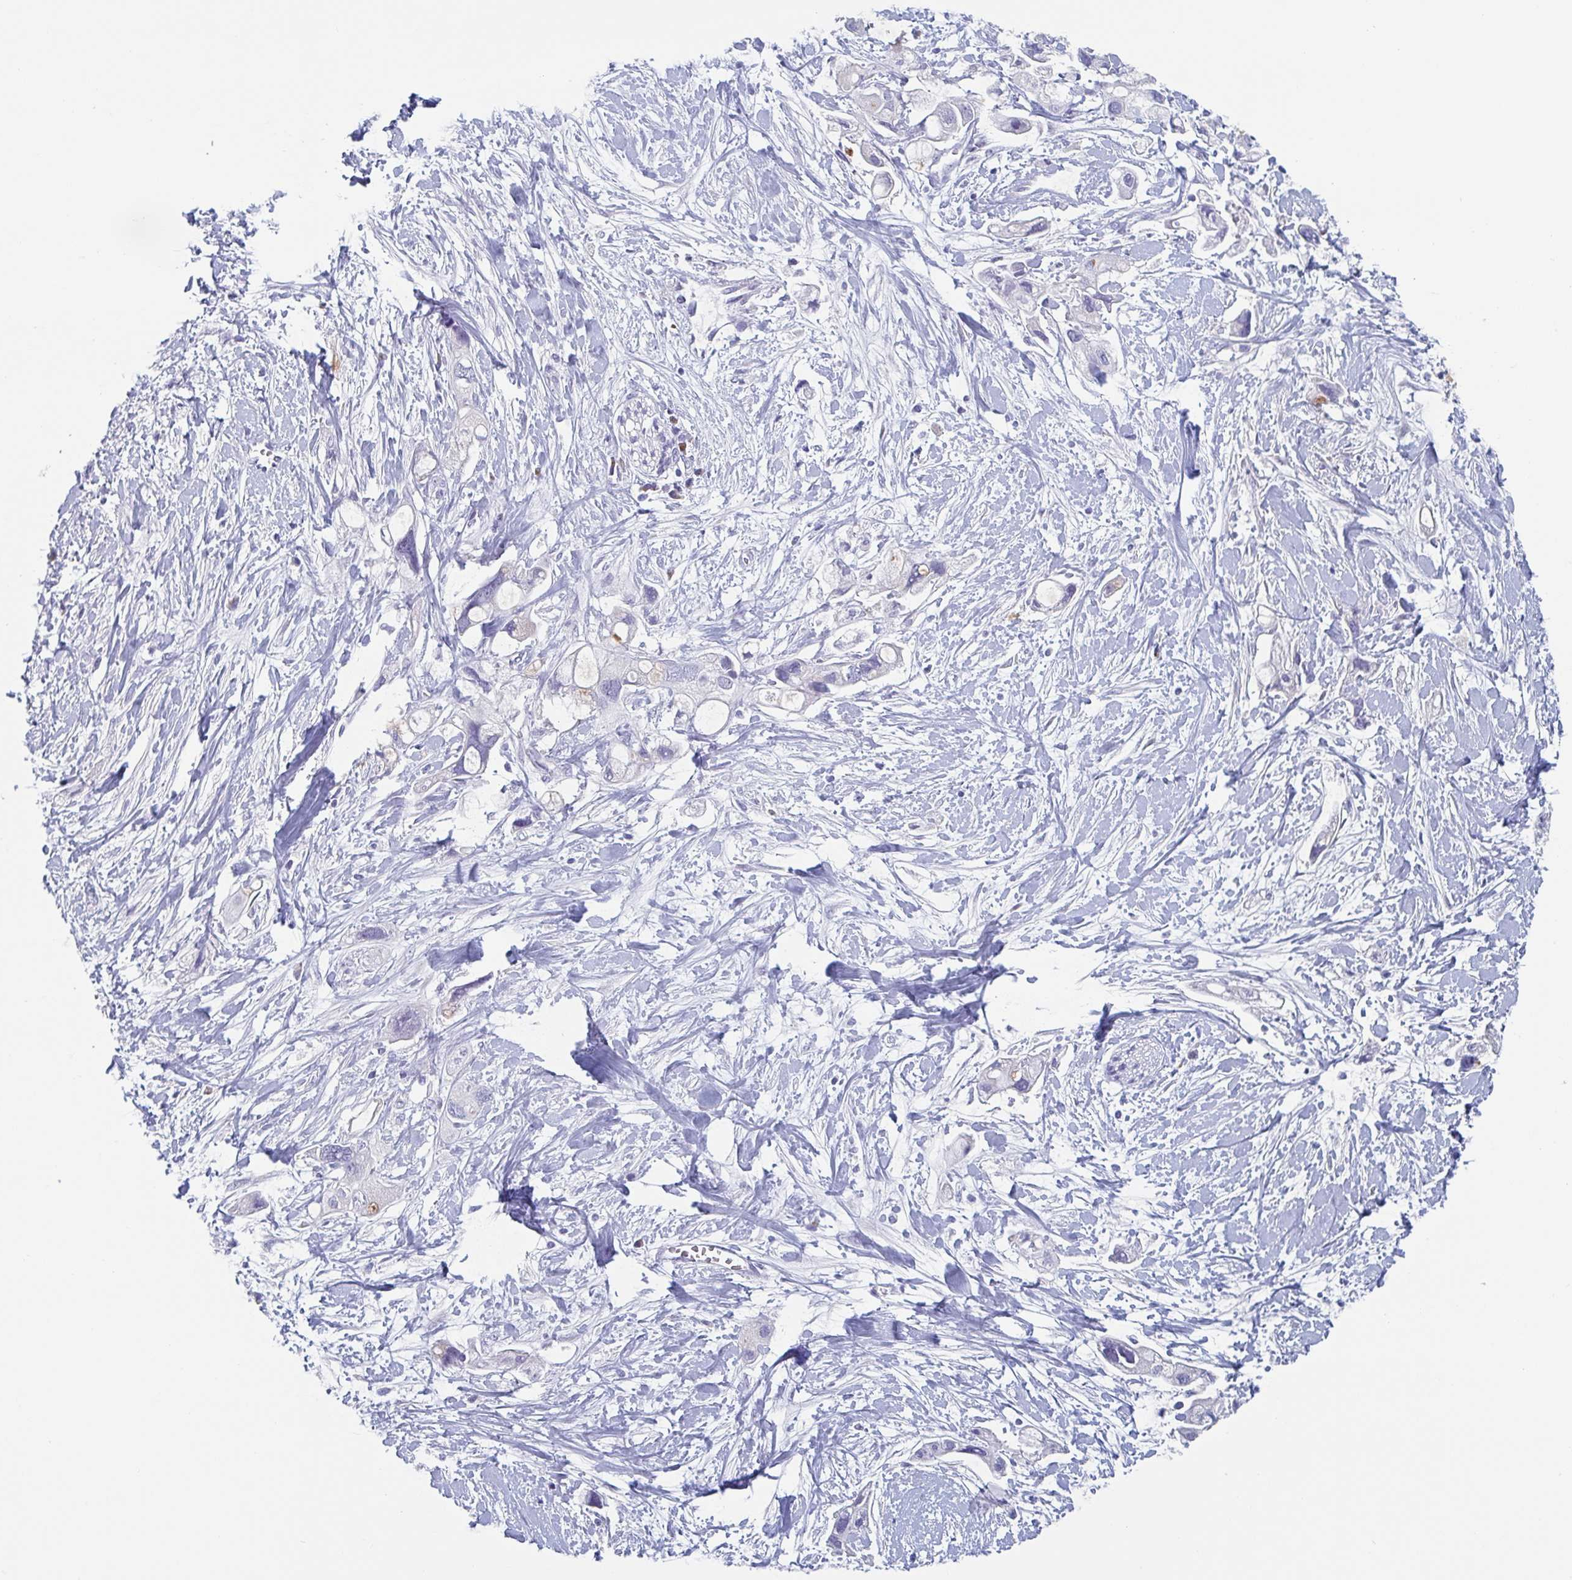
{"staining": {"intensity": "negative", "quantity": "none", "location": "none"}, "tissue": "pancreatic cancer", "cell_type": "Tumor cells", "image_type": "cancer", "snomed": [{"axis": "morphology", "description": "Adenocarcinoma, NOS"}, {"axis": "topography", "description": "Pancreas"}], "caption": "Tumor cells show no significant protein staining in pancreatic cancer.", "gene": "NT5C3B", "patient": {"sex": "female", "age": 56}}